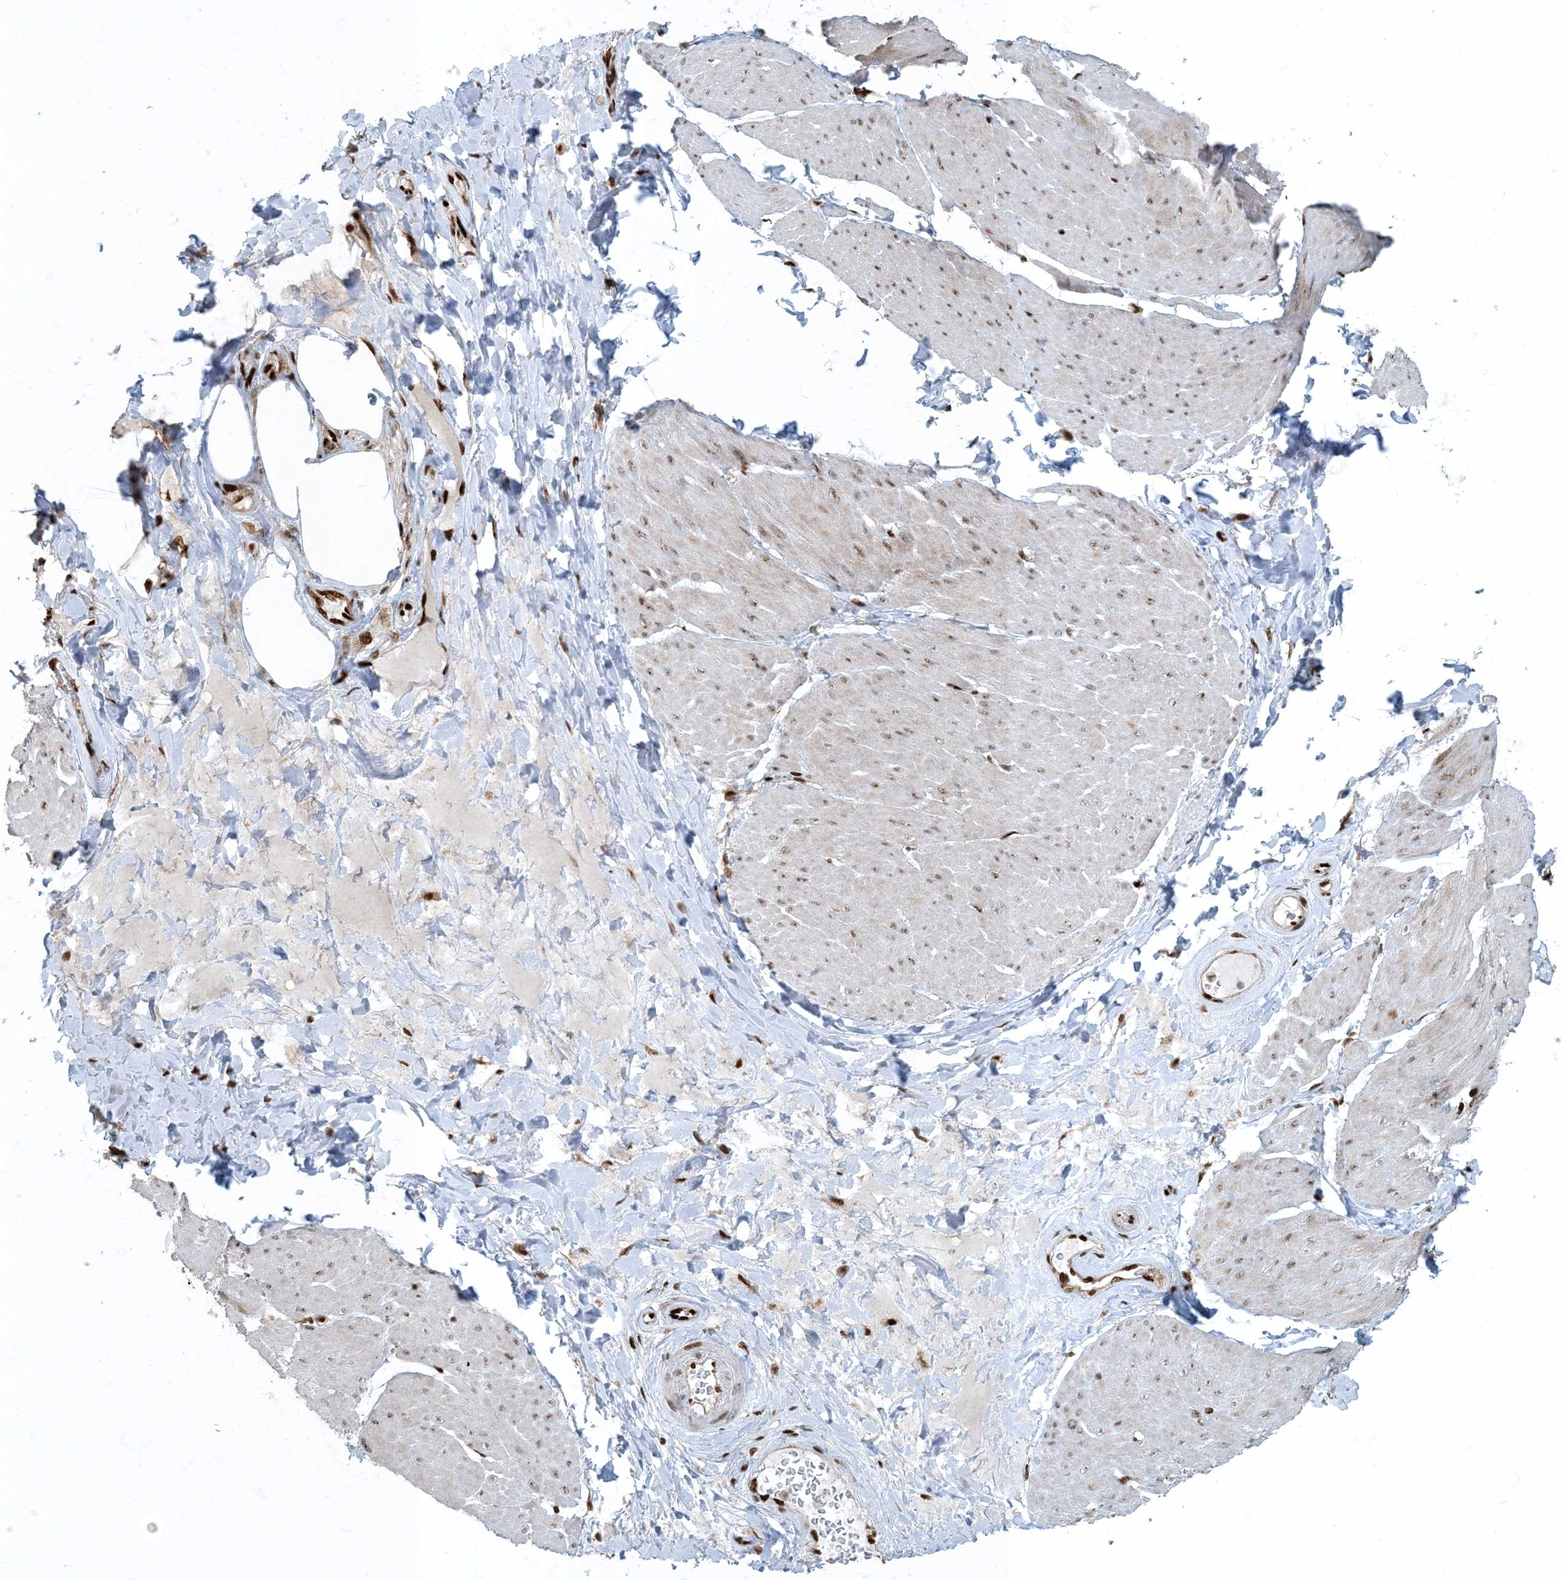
{"staining": {"intensity": "moderate", "quantity": ">75%", "location": "nuclear"}, "tissue": "smooth muscle", "cell_type": "Smooth muscle cells", "image_type": "normal", "snomed": [{"axis": "morphology", "description": "Urothelial carcinoma, High grade"}, {"axis": "topography", "description": "Urinary bladder"}], "caption": "High-magnification brightfield microscopy of benign smooth muscle stained with DAB (3,3'-diaminobenzidine) (brown) and counterstained with hematoxylin (blue). smooth muscle cells exhibit moderate nuclear positivity is identified in about>75% of cells. (Brightfield microscopy of DAB IHC at high magnification).", "gene": "MBD1", "patient": {"sex": "male", "age": 46}}